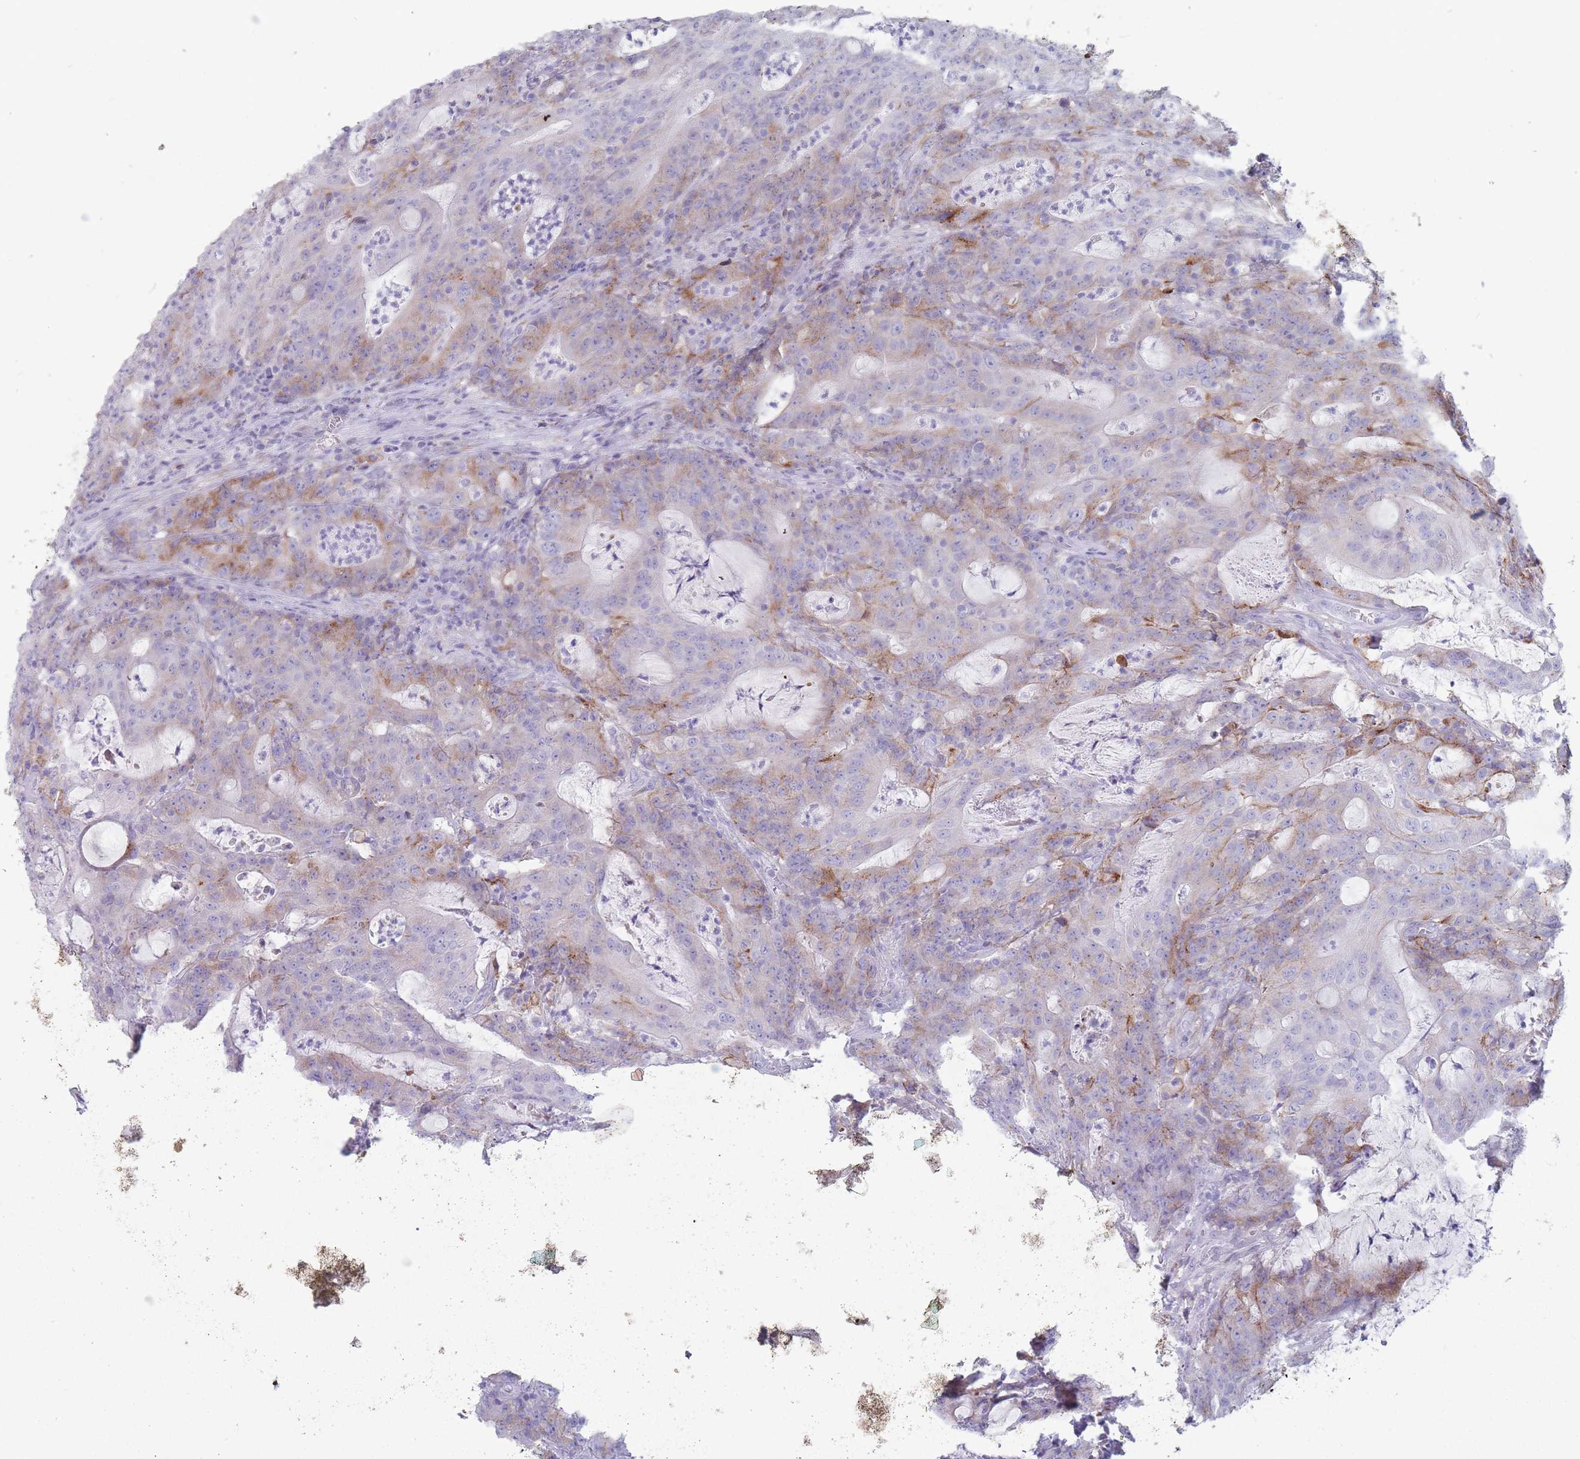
{"staining": {"intensity": "moderate", "quantity": "<25%", "location": "cytoplasmic/membranous"}, "tissue": "colorectal cancer", "cell_type": "Tumor cells", "image_type": "cancer", "snomed": [{"axis": "morphology", "description": "Adenocarcinoma, NOS"}, {"axis": "topography", "description": "Colon"}], "caption": "IHC micrograph of human colorectal cancer (adenocarcinoma) stained for a protein (brown), which displays low levels of moderate cytoplasmic/membranous positivity in approximately <25% of tumor cells.", "gene": "ST3GAL5", "patient": {"sex": "male", "age": 83}}